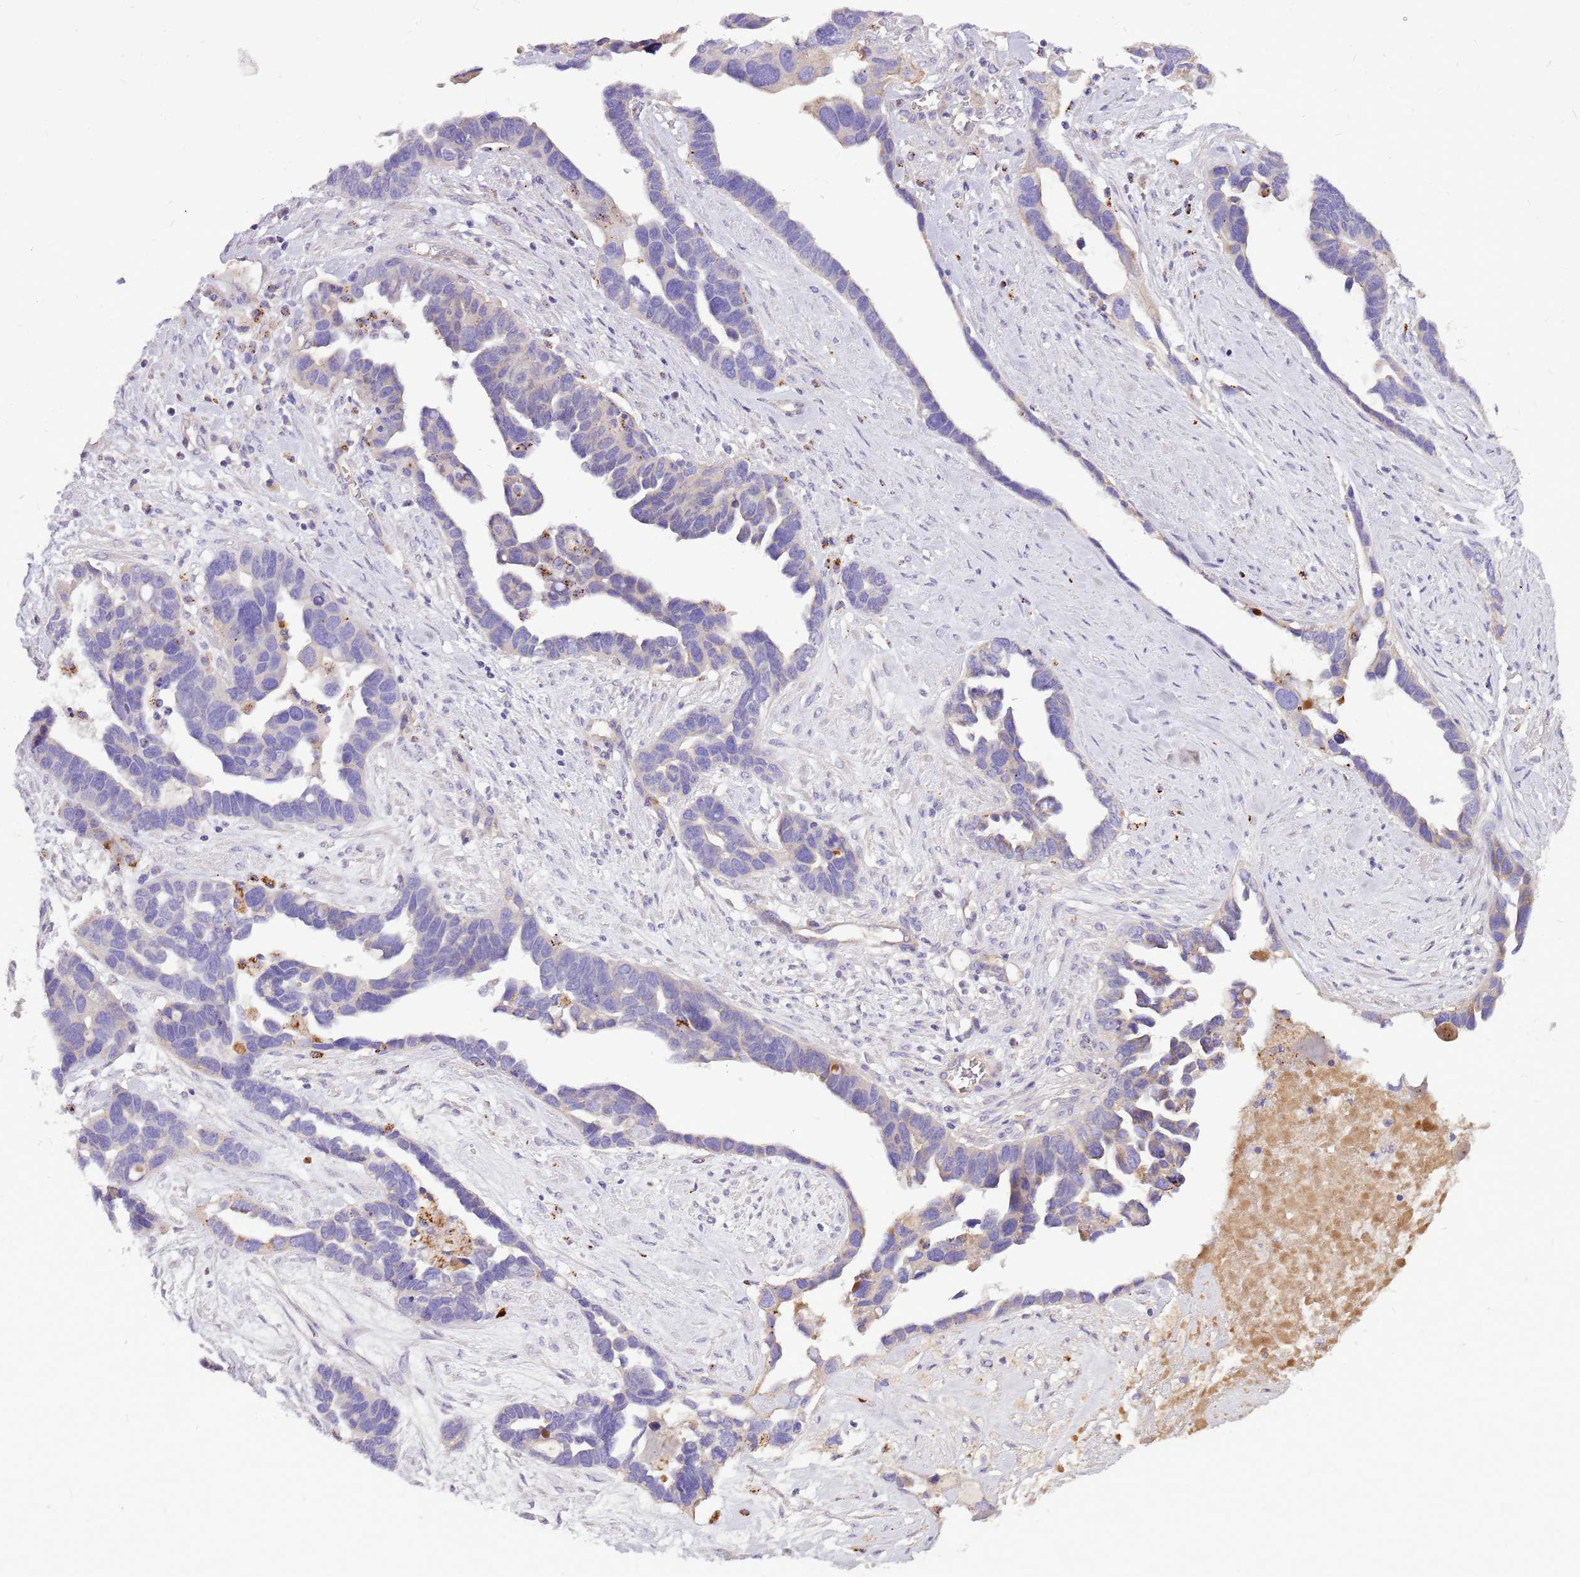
{"staining": {"intensity": "weak", "quantity": "<25%", "location": "cytoplasmic/membranous"}, "tissue": "ovarian cancer", "cell_type": "Tumor cells", "image_type": "cancer", "snomed": [{"axis": "morphology", "description": "Cystadenocarcinoma, serous, NOS"}, {"axis": "topography", "description": "Ovary"}], "caption": "Serous cystadenocarcinoma (ovarian) was stained to show a protein in brown. There is no significant positivity in tumor cells.", "gene": "NTN4", "patient": {"sex": "female", "age": 54}}